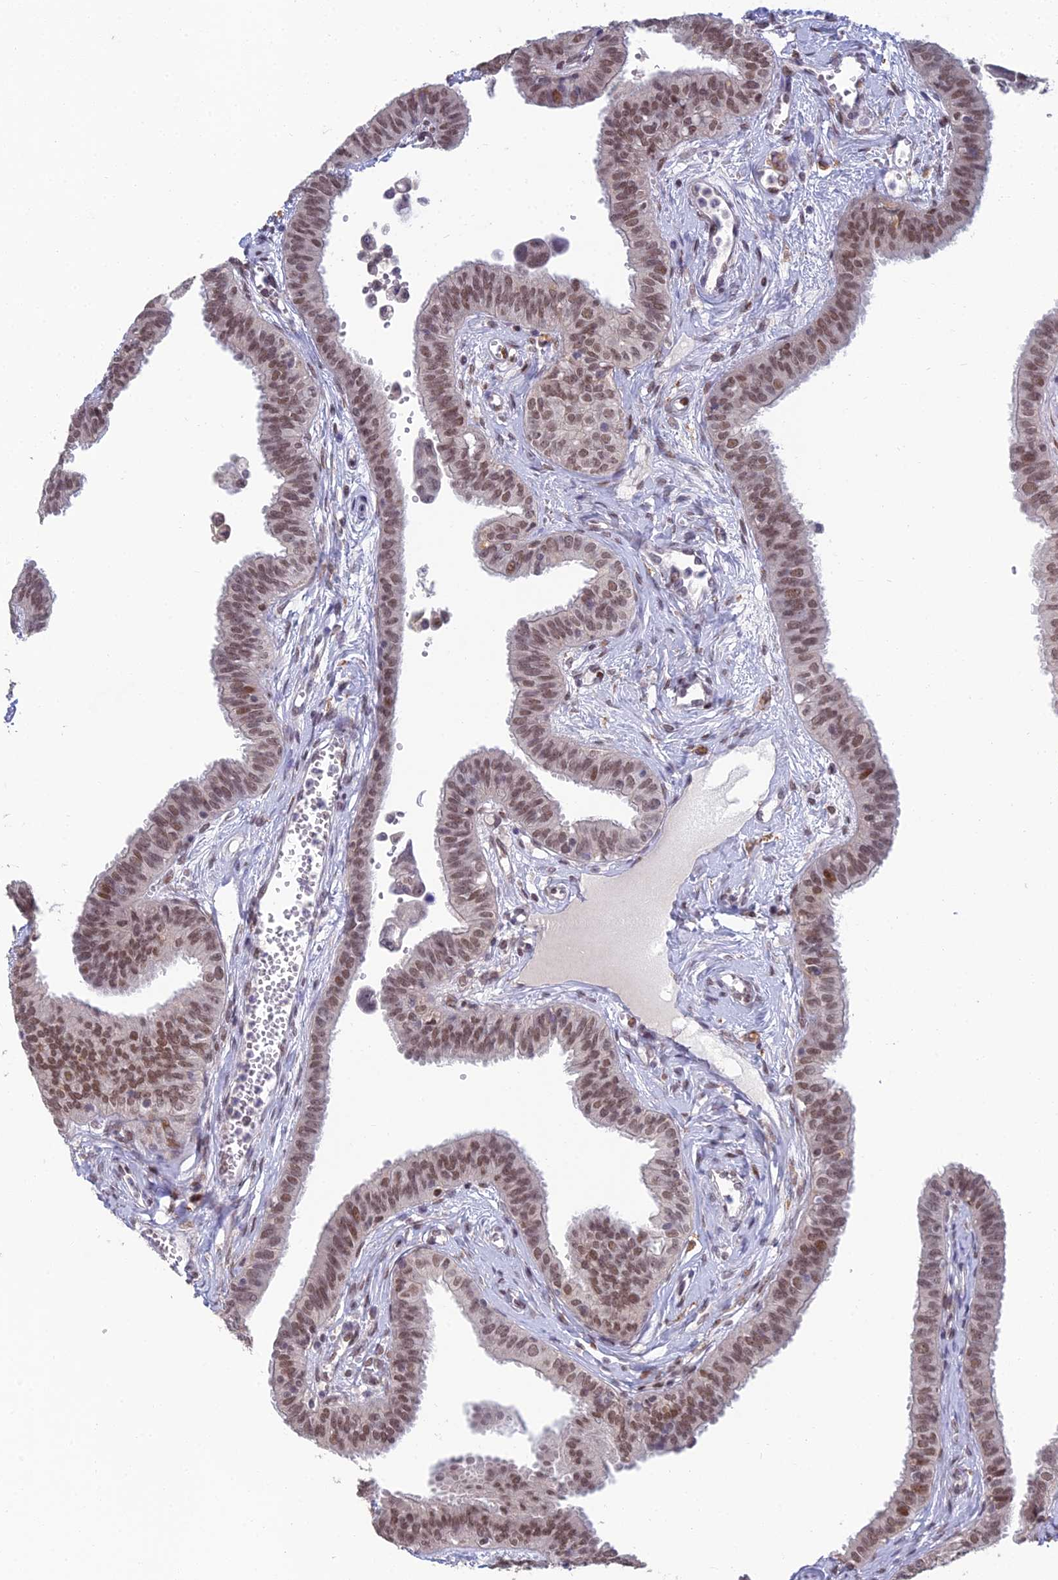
{"staining": {"intensity": "moderate", "quantity": ">75%", "location": "nuclear"}, "tissue": "fallopian tube", "cell_type": "Glandular cells", "image_type": "normal", "snomed": [{"axis": "morphology", "description": "Normal tissue, NOS"}, {"axis": "morphology", "description": "Carcinoma, NOS"}, {"axis": "topography", "description": "Fallopian tube"}, {"axis": "topography", "description": "Ovary"}], "caption": "High-magnification brightfield microscopy of benign fallopian tube stained with DAB (3,3'-diaminobenzidine) (brown) and counterstained with hematoxylin (blue). glandular cells exhibit moderate nuclear staining is present in approximately>75% of cells.", "gene": "ABHD17A", "patient": {"sex": "female", "age": 59}}